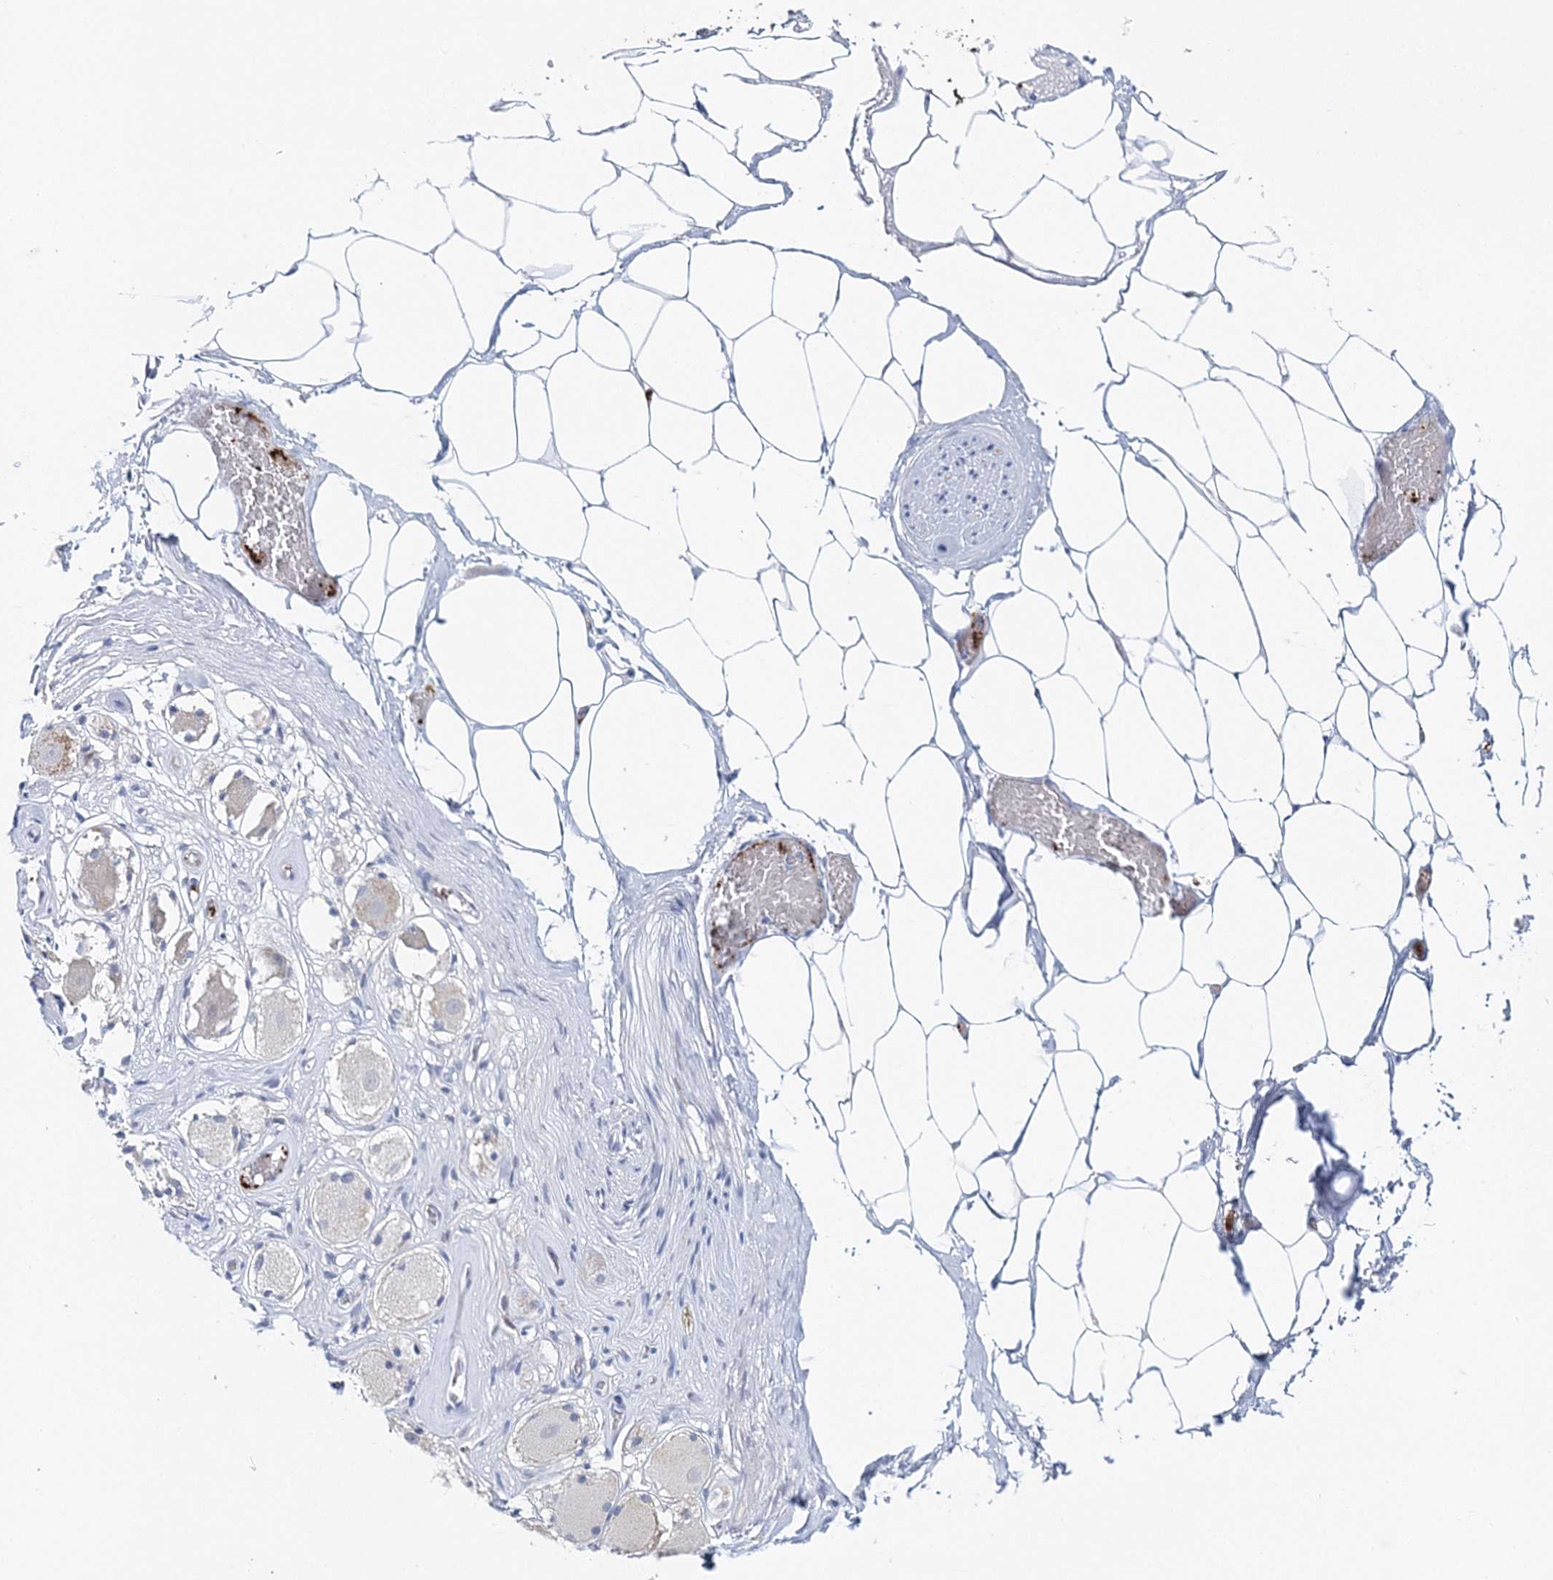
{"staining": {"intensity": "negative", "quantity": "none", "location": "none"}, "tissue": "adipose tissue", "cell_type": "Adipocytes", "image_type": "normal", "snomed": [{"axis": "morphology", "description": "Normal tissue, NOS"}, {"axis": "morphology", "description": "Adenocarcinoma, Low grade"}, {"axis": "topography", "description": "Prostate"}, {"axis": "topography", "description": "Peripheral nerve tissue"}], "caption": "The micrograph exhibits no staining of adipocytes in benign adipose tissue. Nuclei are stained in blue.", "gene": "MYOZ2", "patient": {"sex": "male", "age": 63}}